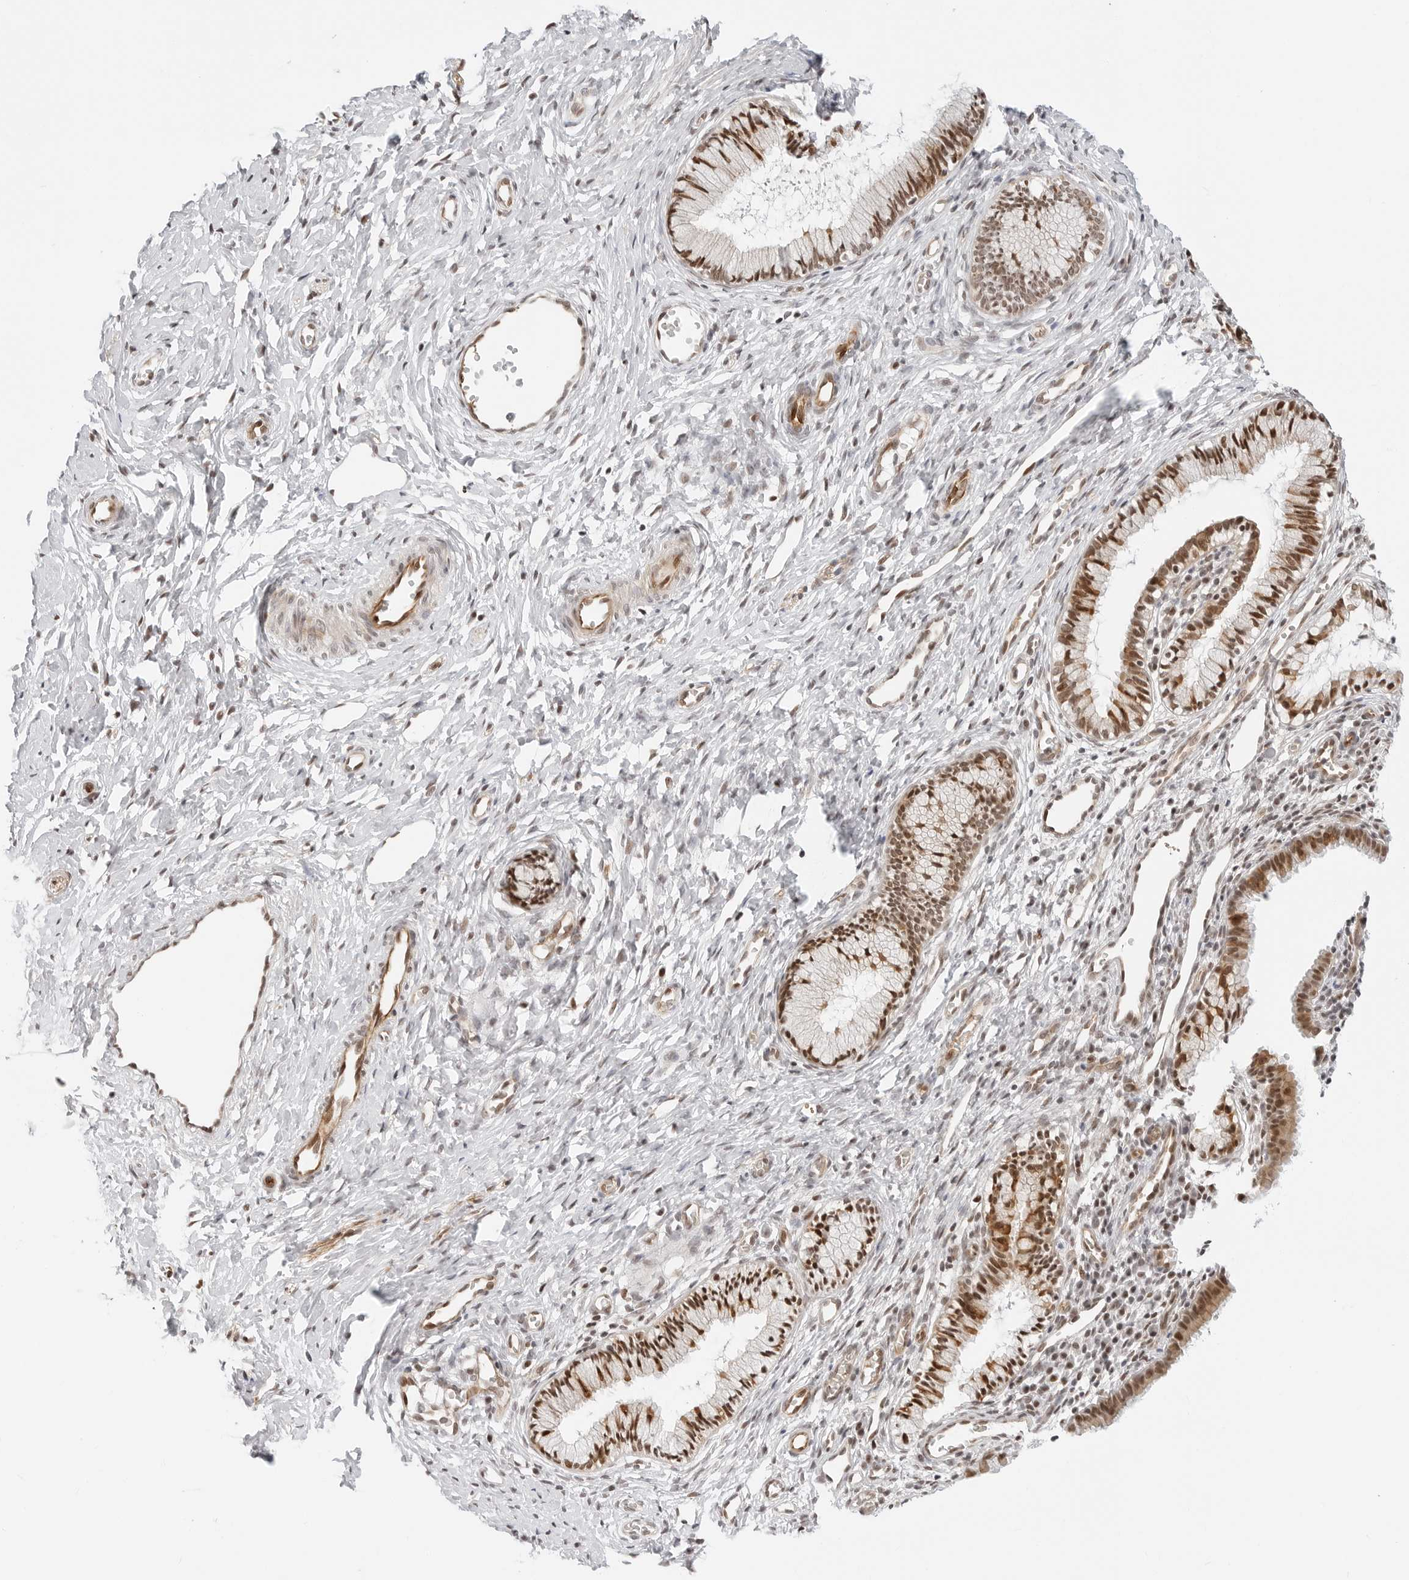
{"staining": {"intensity": "moderate", "quantity": ">75%", "location": "nuclear"}, "tissue": "cervix", "cell_type": "Glandular cells", "image_type": "normal", "snomed": [{"axis": "morphology", "description": "Normal tissue, NOS"}, {"axis": "topography", "description": "Cervix"}], "caption": "High-power microscopy captured an IHC micrograph of normal cervix, revealing moderate nuclear positivity in approximately >75% of glandular cells.", "gene": "ZNF613", "patient": {"sex": "female", "age": 27}}